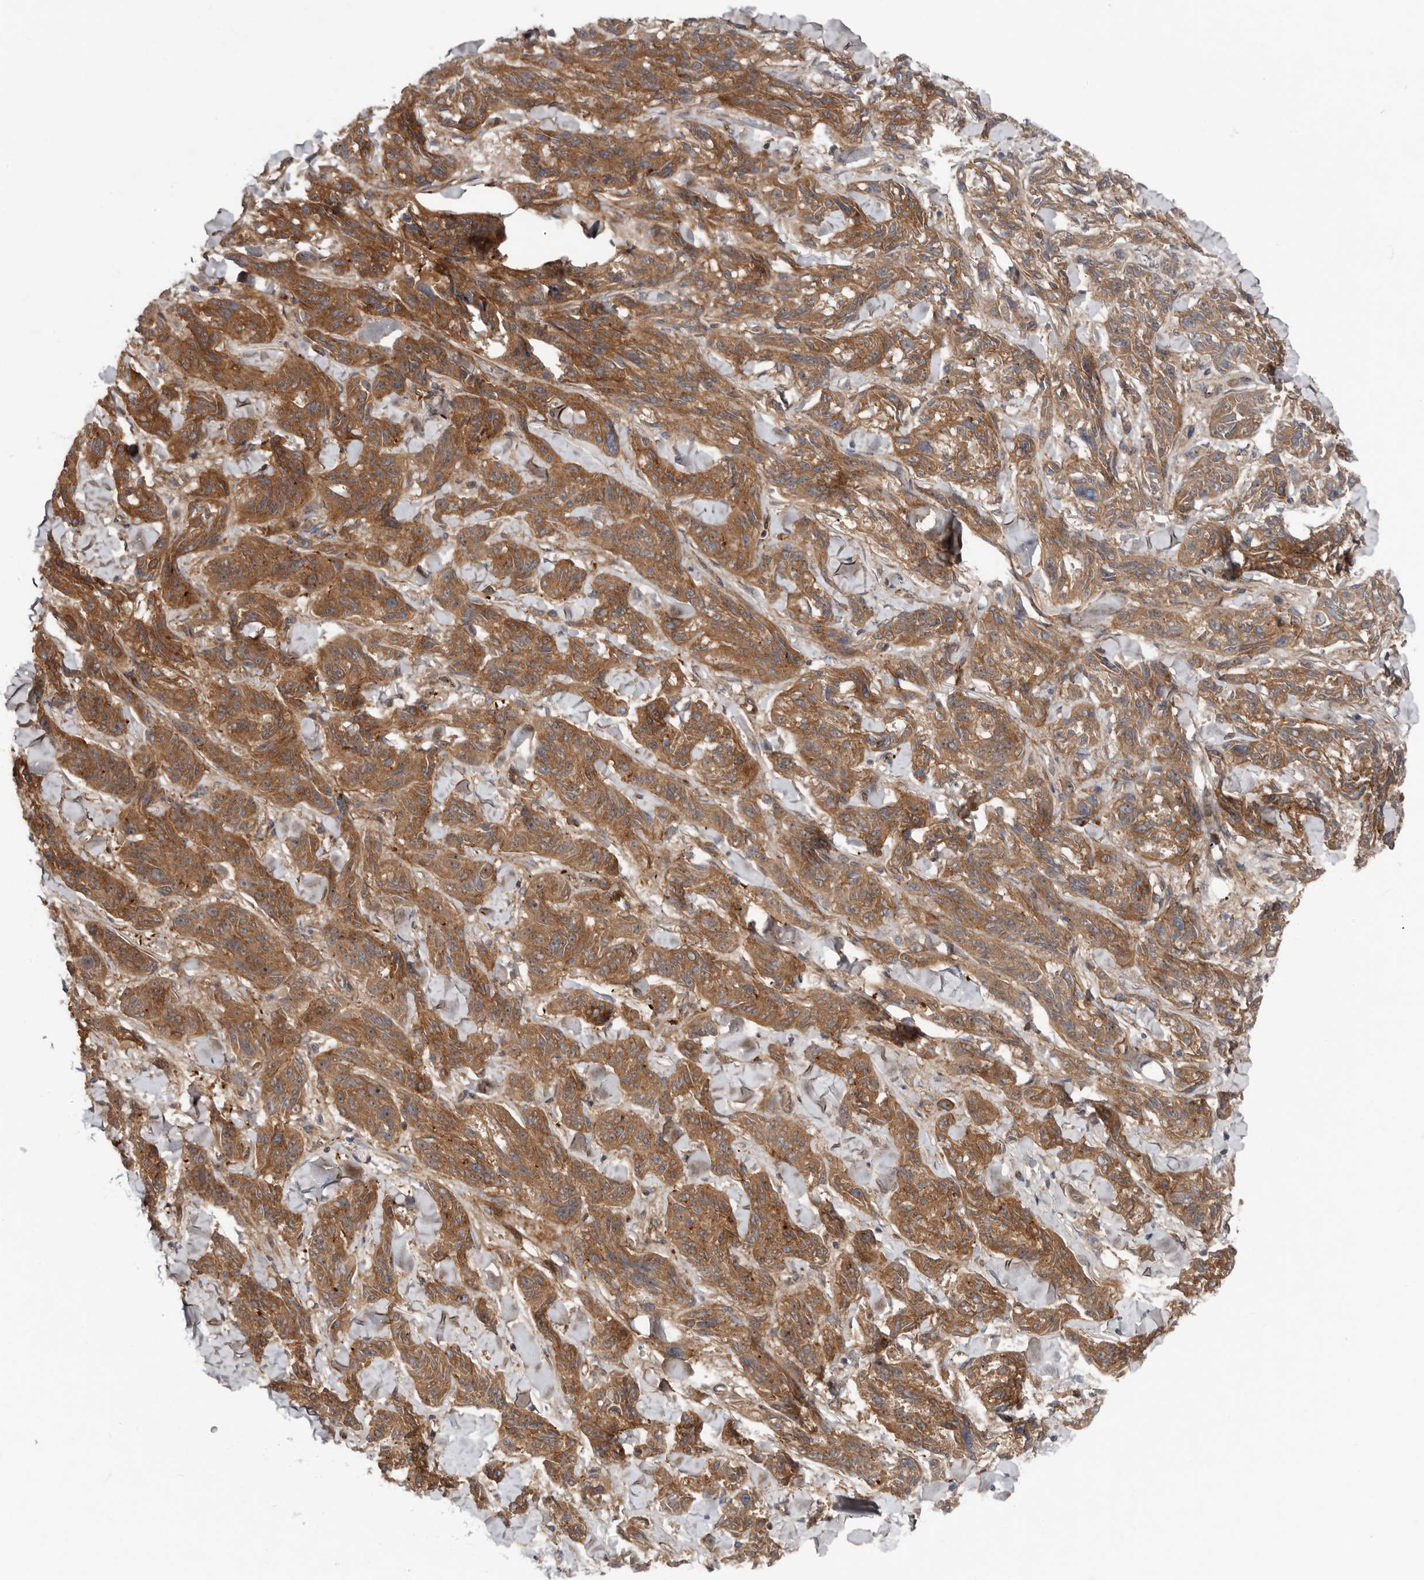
{"staining": {"intensity": "moderate", "quantity": ">75%", "location": "cytoplasmic/membranous"}, "tissue": "melanoma", "cell_type": "Tumor cells", "image_type": "cancer", "snomed": [{"axis": "morphology", "description": "Malignant melanoma, NOS"}, {"axis": "topography", "description": "Skin"}], "caption": "Protein staining demonstrates moderate cytoplasmic/membranous staining in approximately >75% of tumor cells in melanoma.", "gene": "LUZP1", "patient": {"sex": "male", "age": 53}}